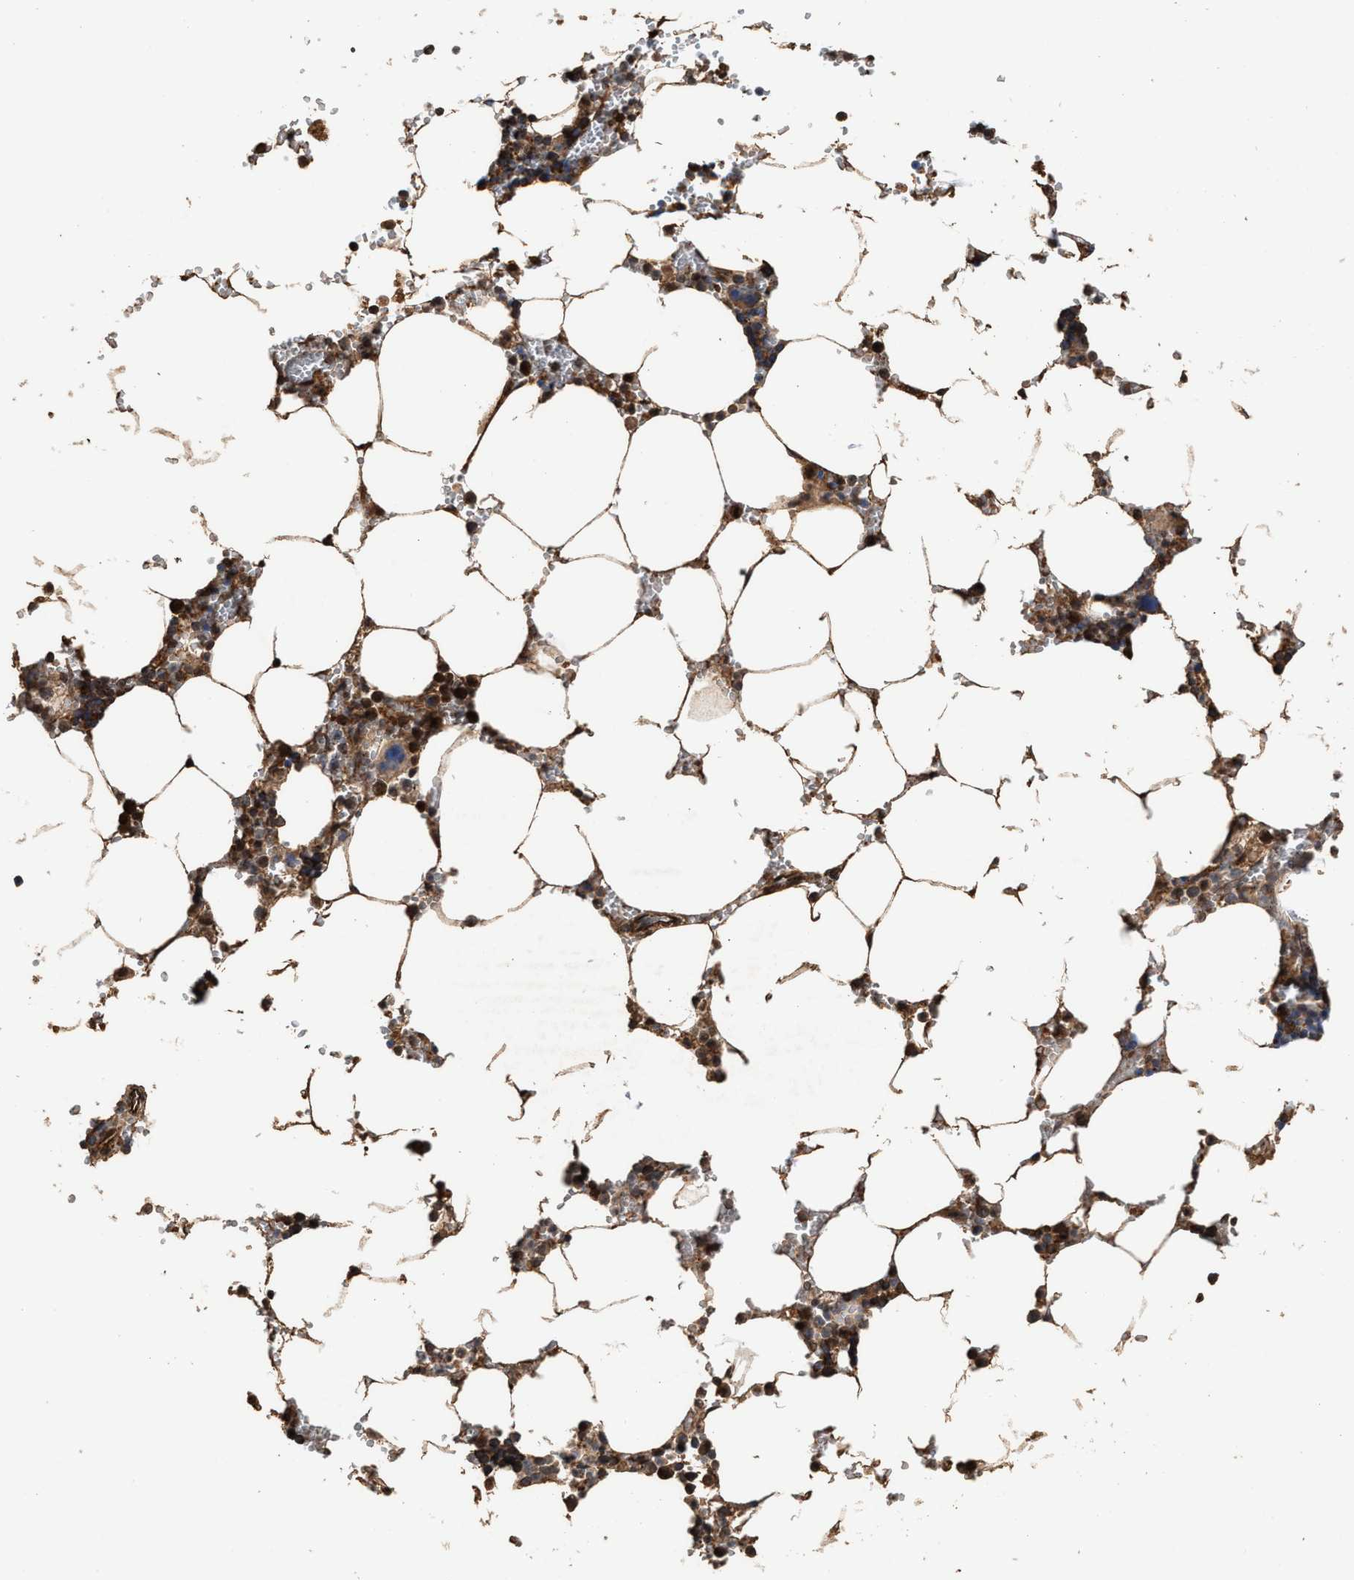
{"staining": {"intensity": "moderate", "quantity": "25%-75%", "location": "cytoplasmic/membranous,nuclear"}, "tissue": "bone marrow", "cell_type": "Hematopoietic cells", "image_type": "normal", "snomed": [{"axis": "morphology", "description": "Normal tissue, NOS"}, {"axis": "topography", "description": "Bone marrow"}], "caption": "Protein staining of benign bone marrow reveals moderate cytoplasmic/membranous,nuclear expression in about 25%-75% of hematopoietic cells.", "gene": "ZNHIT6", "patient": {"sex": "male", "age": 70}}